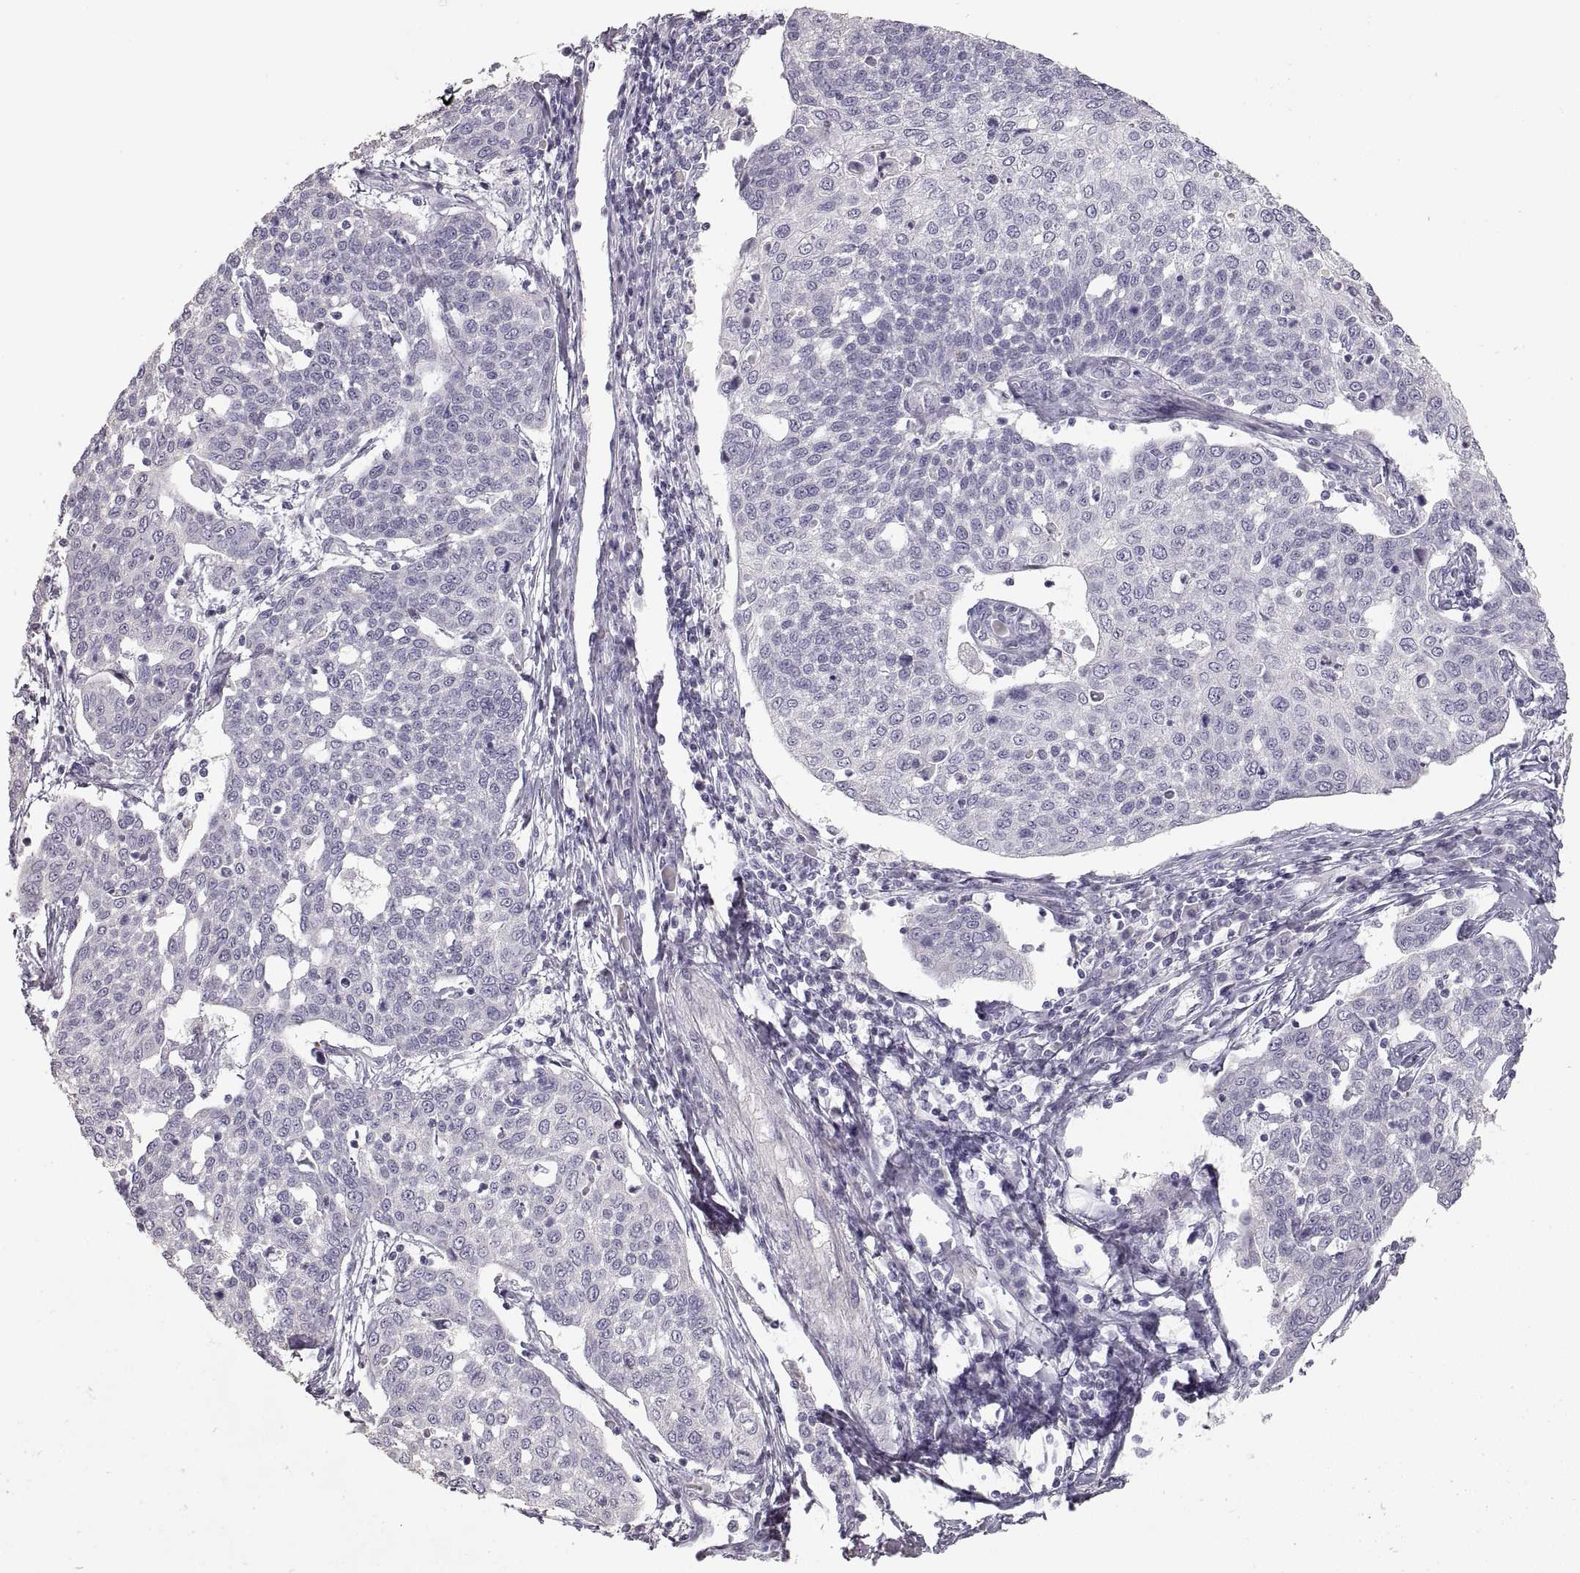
{"staining": {"intensity": "negative", "quantity": "none", "location": "none"}, "tissue": "cervical cancer", "cell_type": "Tumor cells", "image_type": "cancer", "snomed": [{"axis": "morphology", "description": "Squamous cell carcinoma, NOS"}, {"axis": "topography", "description": "Cervix"}], "caption": "A histopathology image of cervical cancer stained for a protein displays no brown staining in tumor cells.", "gene": "ZP3", "patient": {"sex": "female", "age": 34}}